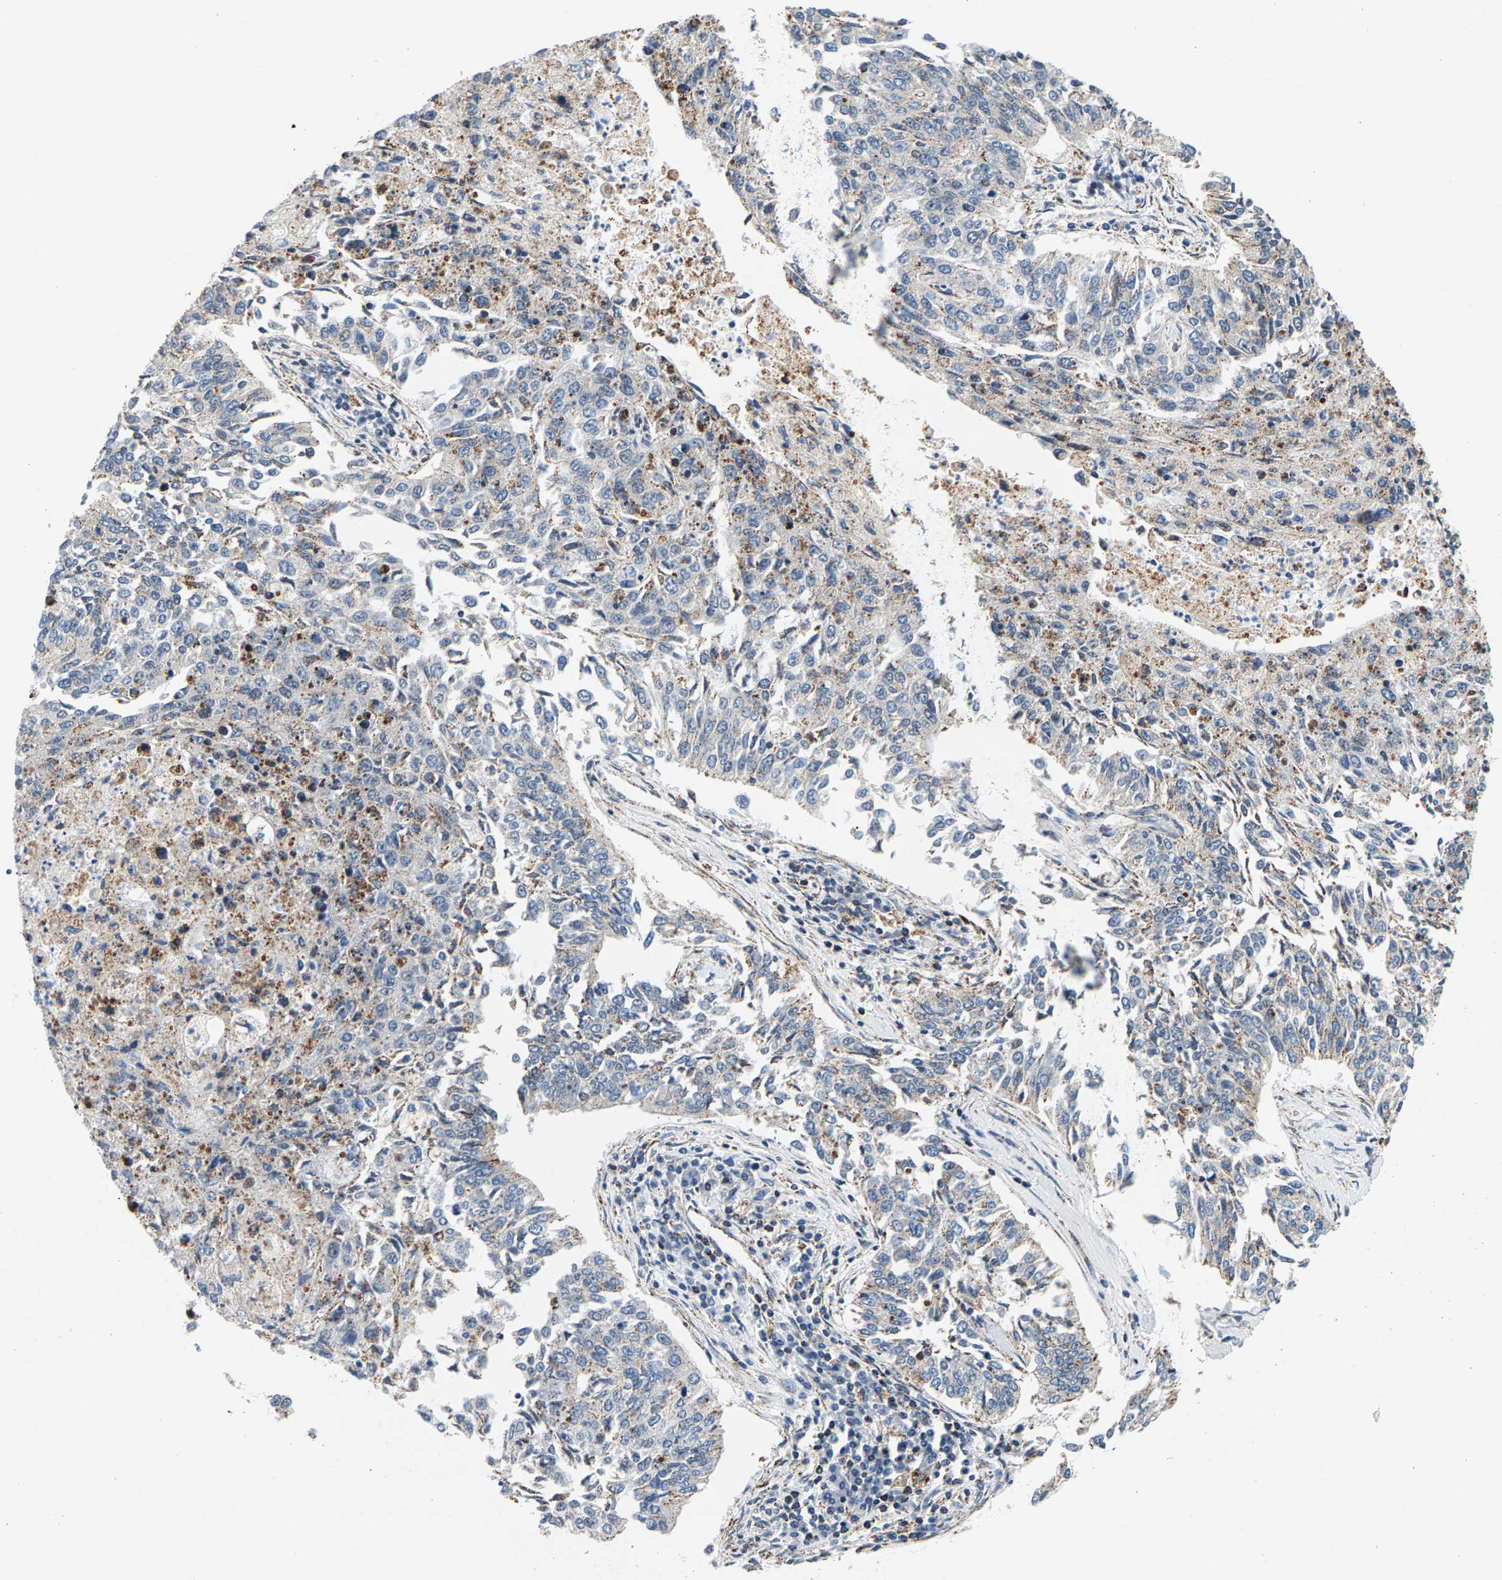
{"staining": {"intensity": "moderate", "quantity": "25%-75%", "location": "cytoplasmic/membranous"}, "tissue": "lung cancer", "cell_type": "Tumor cells", "image_type": "cancer", "snomed": [{"axis": "morphology", "description": "Normal tissue, NOS"}, {"axis": "morphology", "description": "Squamous cell carcinoma, NOS"}, {"axis": "topography", "description": "Cartilage tissue"}, {"axis": "topography", "description": "Bronchus"}, {"axis": "topography", "description": "Lung"}], "caption": "A brown stain shows moderate cytoplasmic/membranous staining of a protein in human lung cancer (squamous cell carcinoma) tumor cells.", "gene": "PDE1A", "patient": {"sex": "female", "age": 49}}